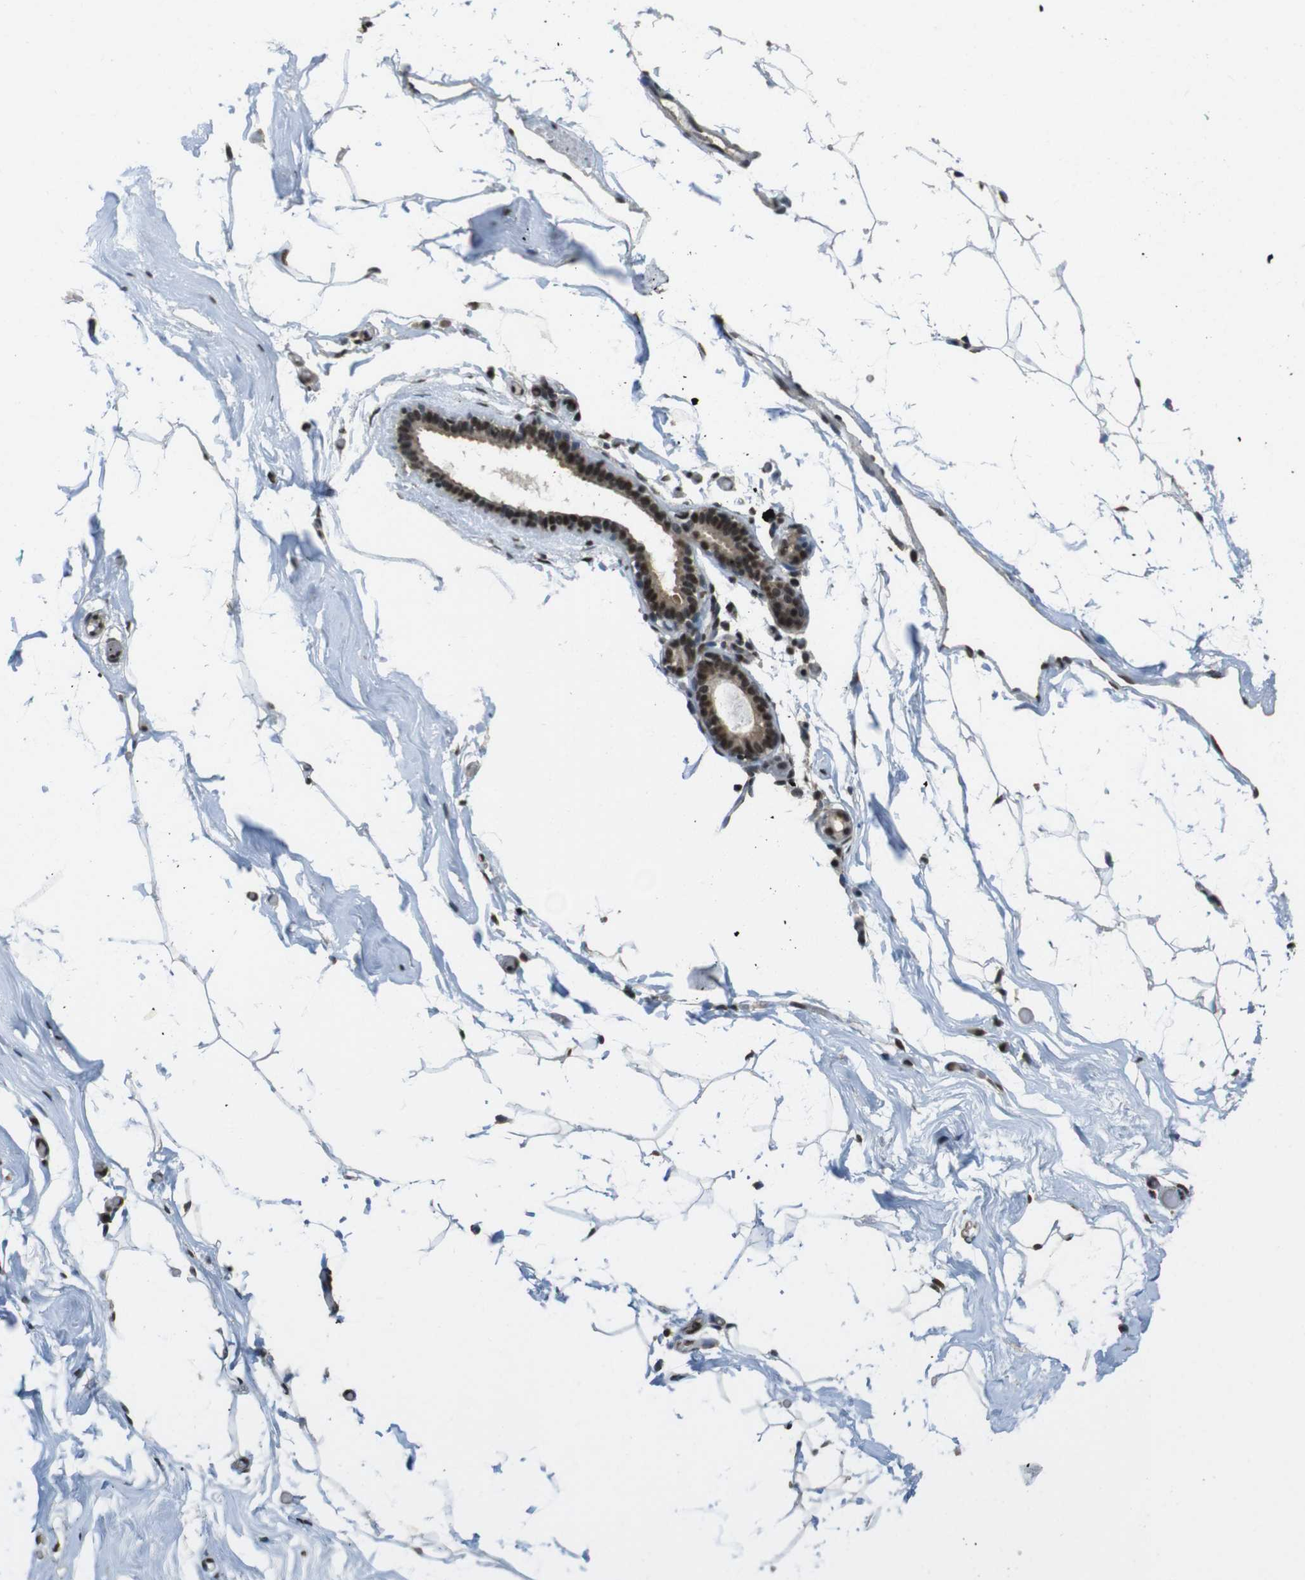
{"staining": {"intensity": "moderate", "quantity": ">75%", "location": "cytoplasmic/membranous,nuclear"}, "tissue": "adipose tissue", "cell_type": "Adipocytes", "image_type": "normal", "snomed": [{"axis": "morphology", "description": "Normal tissue, NOS"}, {"axis": "topography", "description": "Breast"}, {"axis": "topography", "description": "Soft tissue"}], "caption": "Immunohistochemistry (IHC) of normal human adipose tissue exhibits medium levels of moderate cytoplasmic/membranous,nuclear staining in approximately >75% of adipocytes.", "gene": "CSNK2B", "patient": {"sex": "female", "age": 75}}